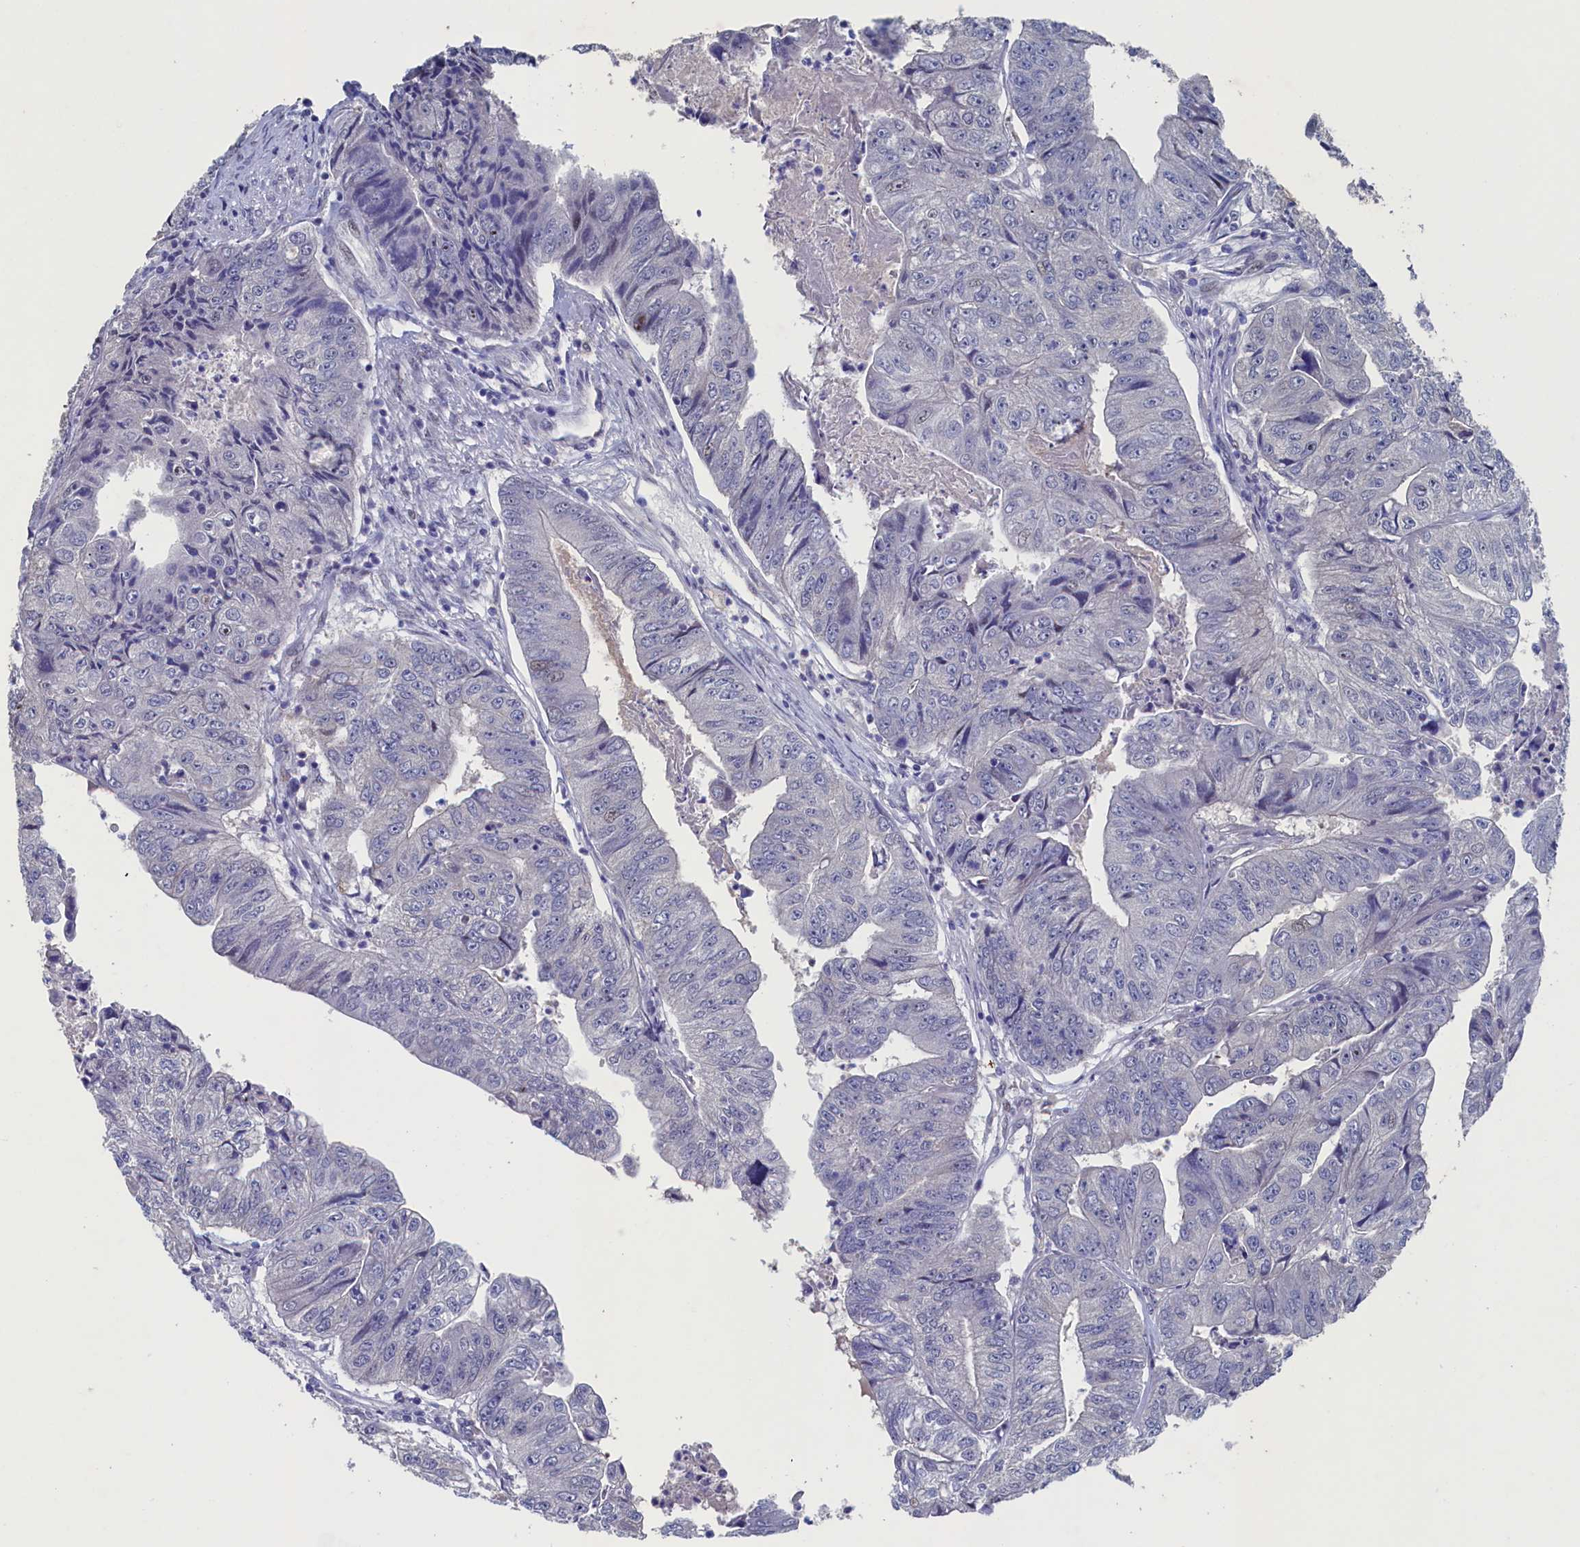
{"staining": {"intensity": "negative", "quantity": "none", "location": "none"}, "tissue": "colorectal cancer", "cell_type": "Tumor cells", "image_type": "cancer", "snomed": [{"axis": "morphology", "description": "Adenocarcinoma, NOS"}, {"axis": "topography", "description": "Colon"}], "caption": "The immunohistochemistry (IHC) photomicrograph has no significant expression in tumor cells of adenocarcinoma (colorectal) tissue.", "gene": "CBLIF", "patient": {"sex": "female", "age": 67}}